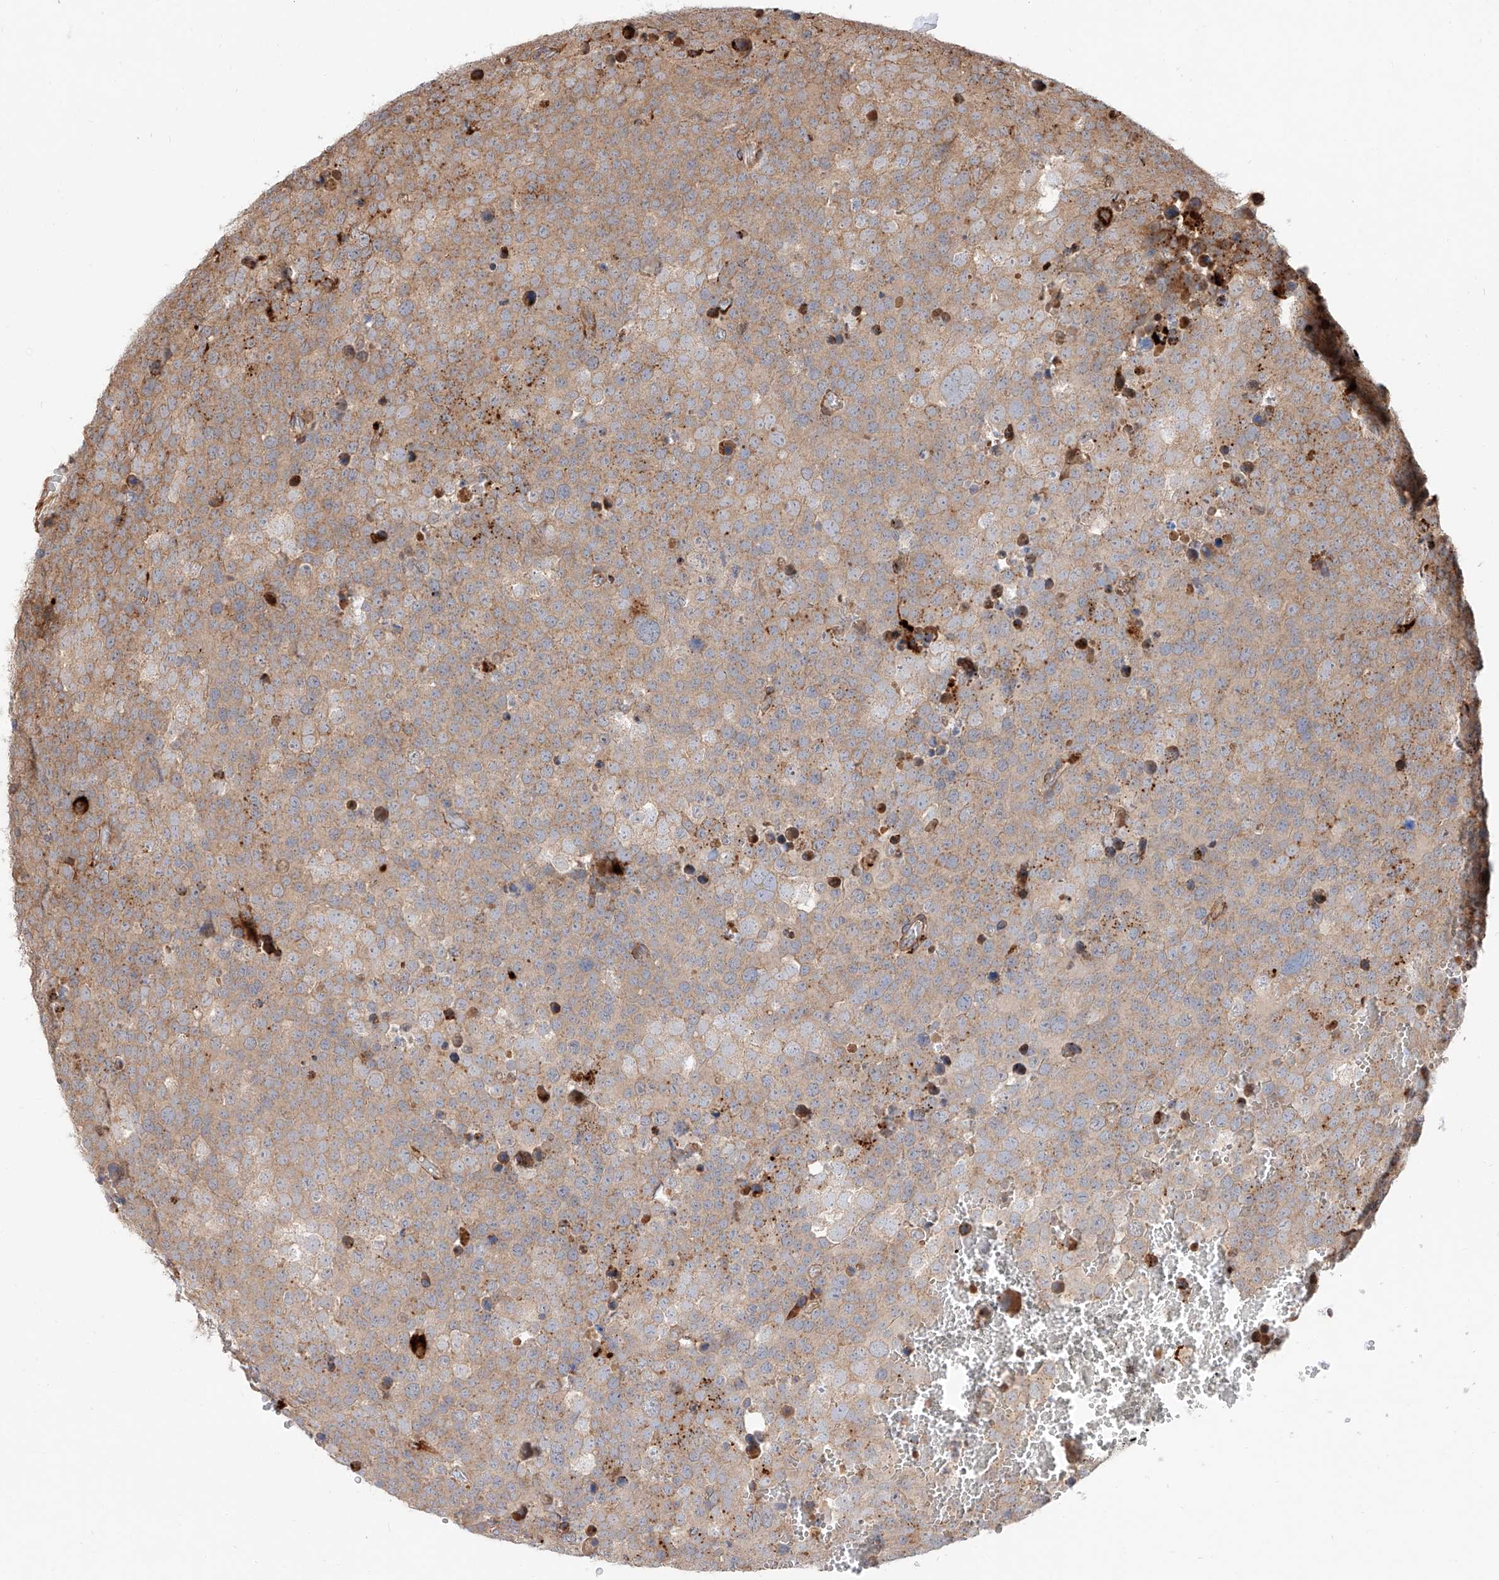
{"staining": {"intensity": "weak", "quantity": "25%-75%", "location": "cytoplasmic/membranous"}, "tissue": "testis cancer", "cell_type": "Tumor cells", "image_type": "cancer", "snomed": [{"axis": "morphology", "description": "Seminoma, NOS"}, {"axis": "topography", "description": "Testis"}], "caption": "Approximately 25%-75% of tumor cells in testis cancer (seminoma) demonstrate weak cytoplasmic/membranous protein expression as visualized by brown immunohistochemical staining.", "gene": "DIRAS3", "patient": {"sex": "male", "age": 71}}